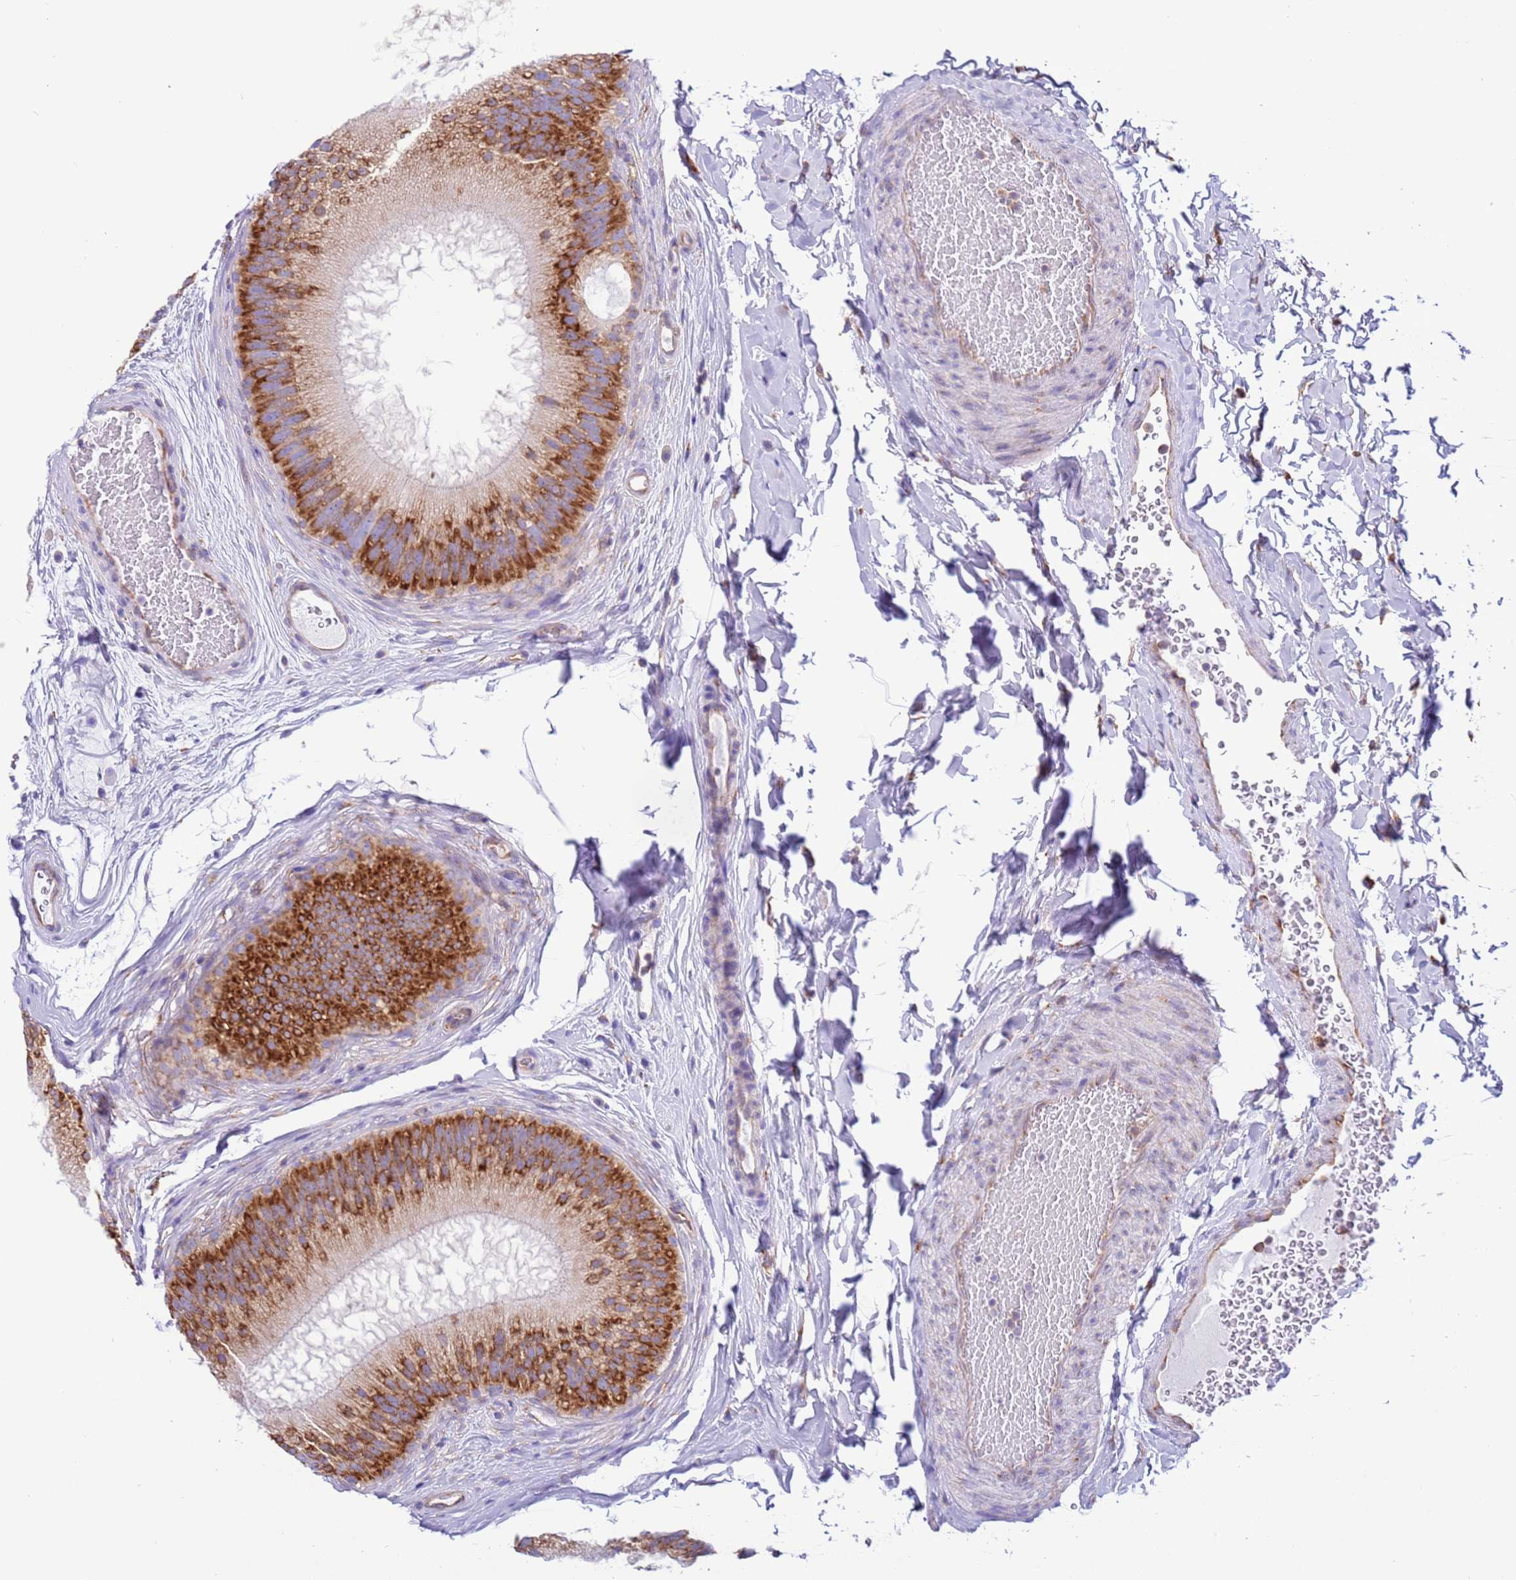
{"staining": {"intensity": "strong", "quantity": "25%-75%", "location": "cytoplasmic/membranous"}, "tissue": "epididymis", "cell_type": "Glandular cells", "image_type": "normal", "snomed": [{"axis": "morphology", "description": "Normal tissue, NOS"}, {"axis": "topography", "description": "Epididymis"}], "caption": "An image of epididymis stained for a protein shows strong cytoplasmic/membranous brown staining in glandular cells. (IHC, brightfield microscopy, high magnification).", "gene": "VARS1", "patient": {"sex": "male", "age": 45}}